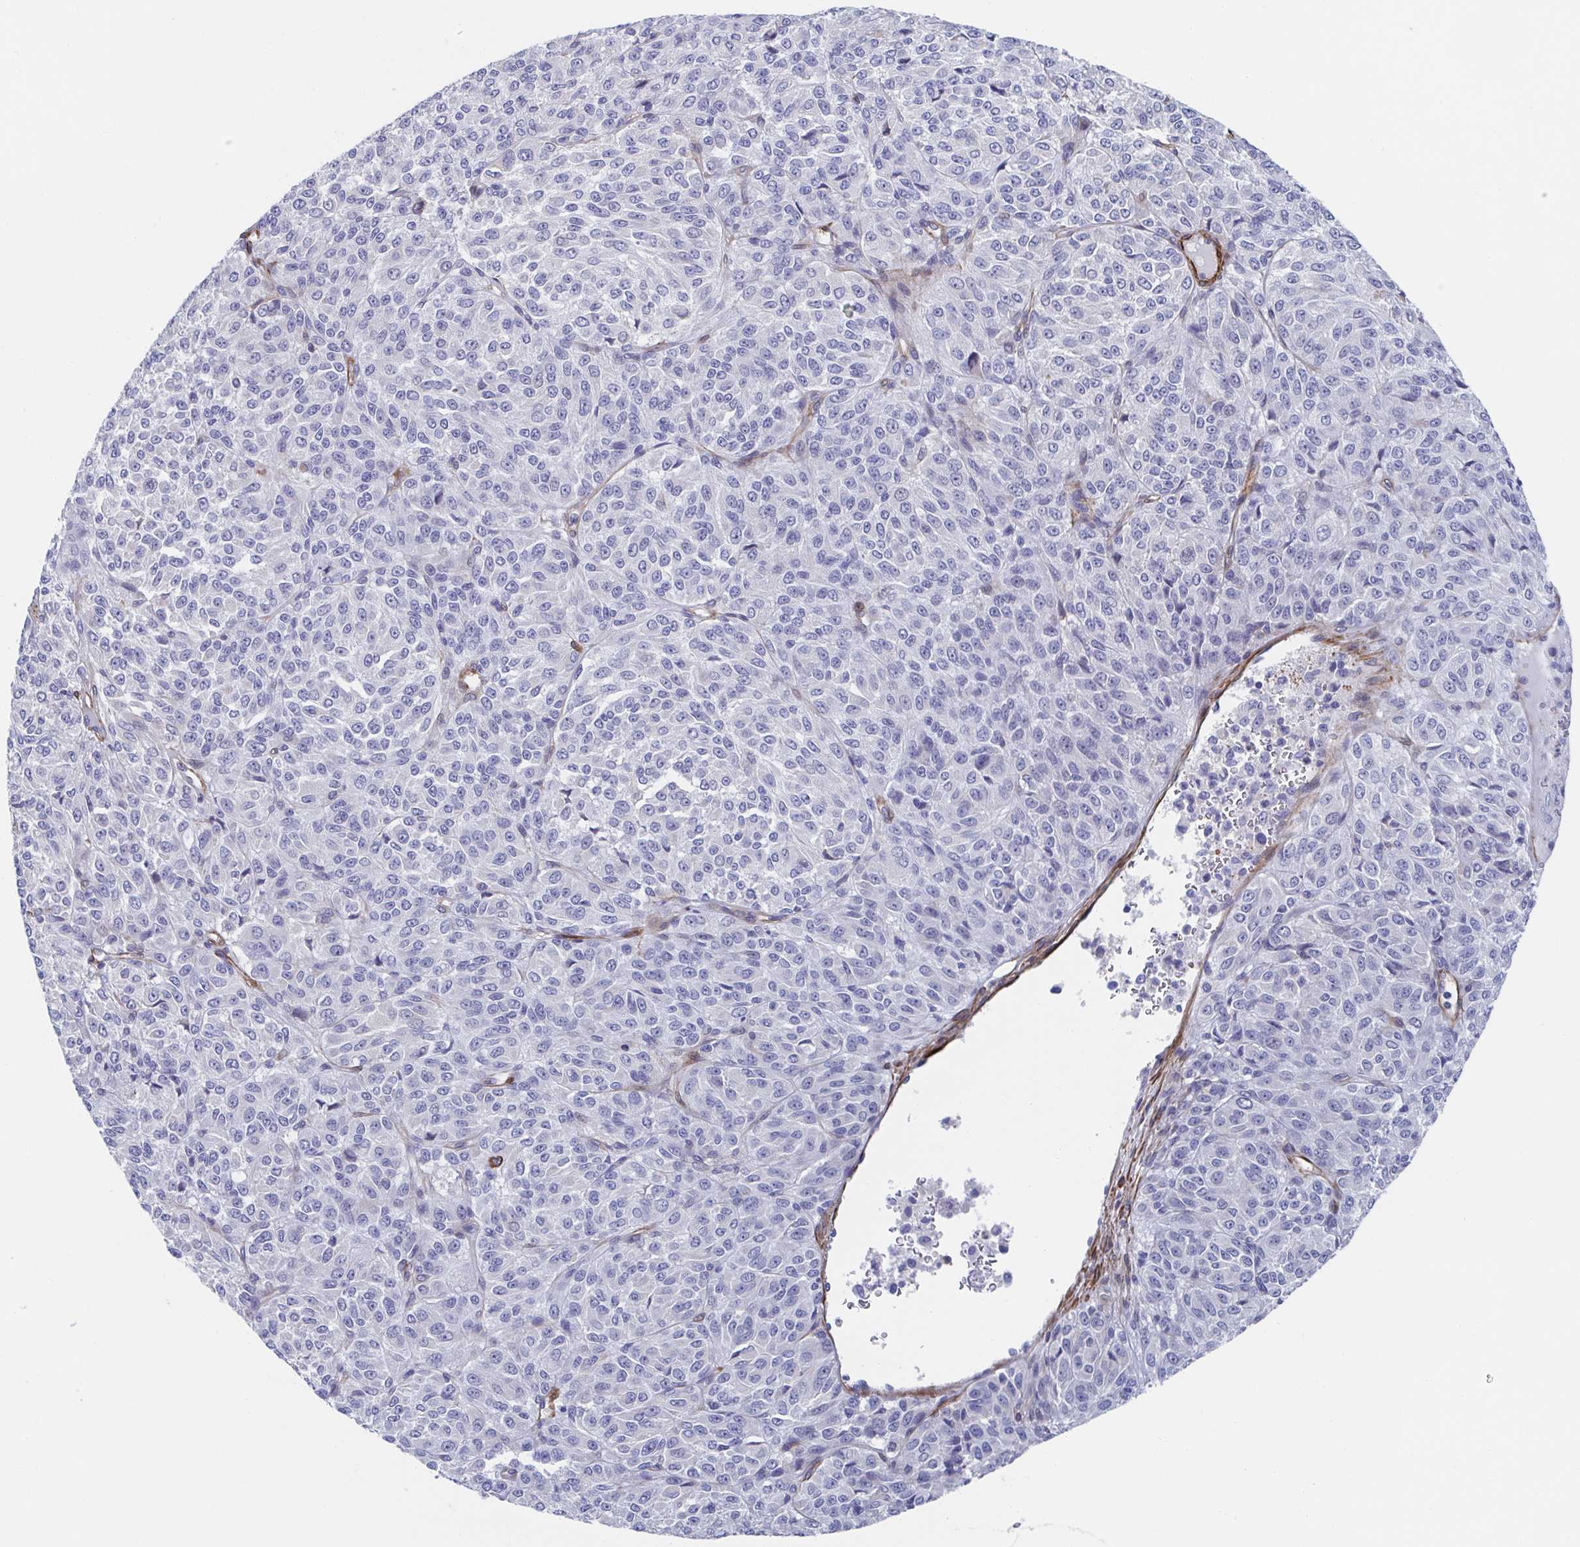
{"staining": {"intensity": "negative", "quantity": "none", "location": "none"}, "tissue": "melanoma", "cell_type": "Tumor cells", "image_type": "cancer", "snomed": [{"axis": "morphology", "description": "Malignant melanoma, Metastatic site"}, {"axis": "topography", "description": "Brain"}], "caption": "This image is of malignant melanoma (metastatic site) stained with immunohistochemistry (IHC) to label a protein in brown with the nuclei are counter-stained blue. There is no positivity in tumor cells.", "gene": "KLC3", "patient": {"sex": "female", "age": 56}}